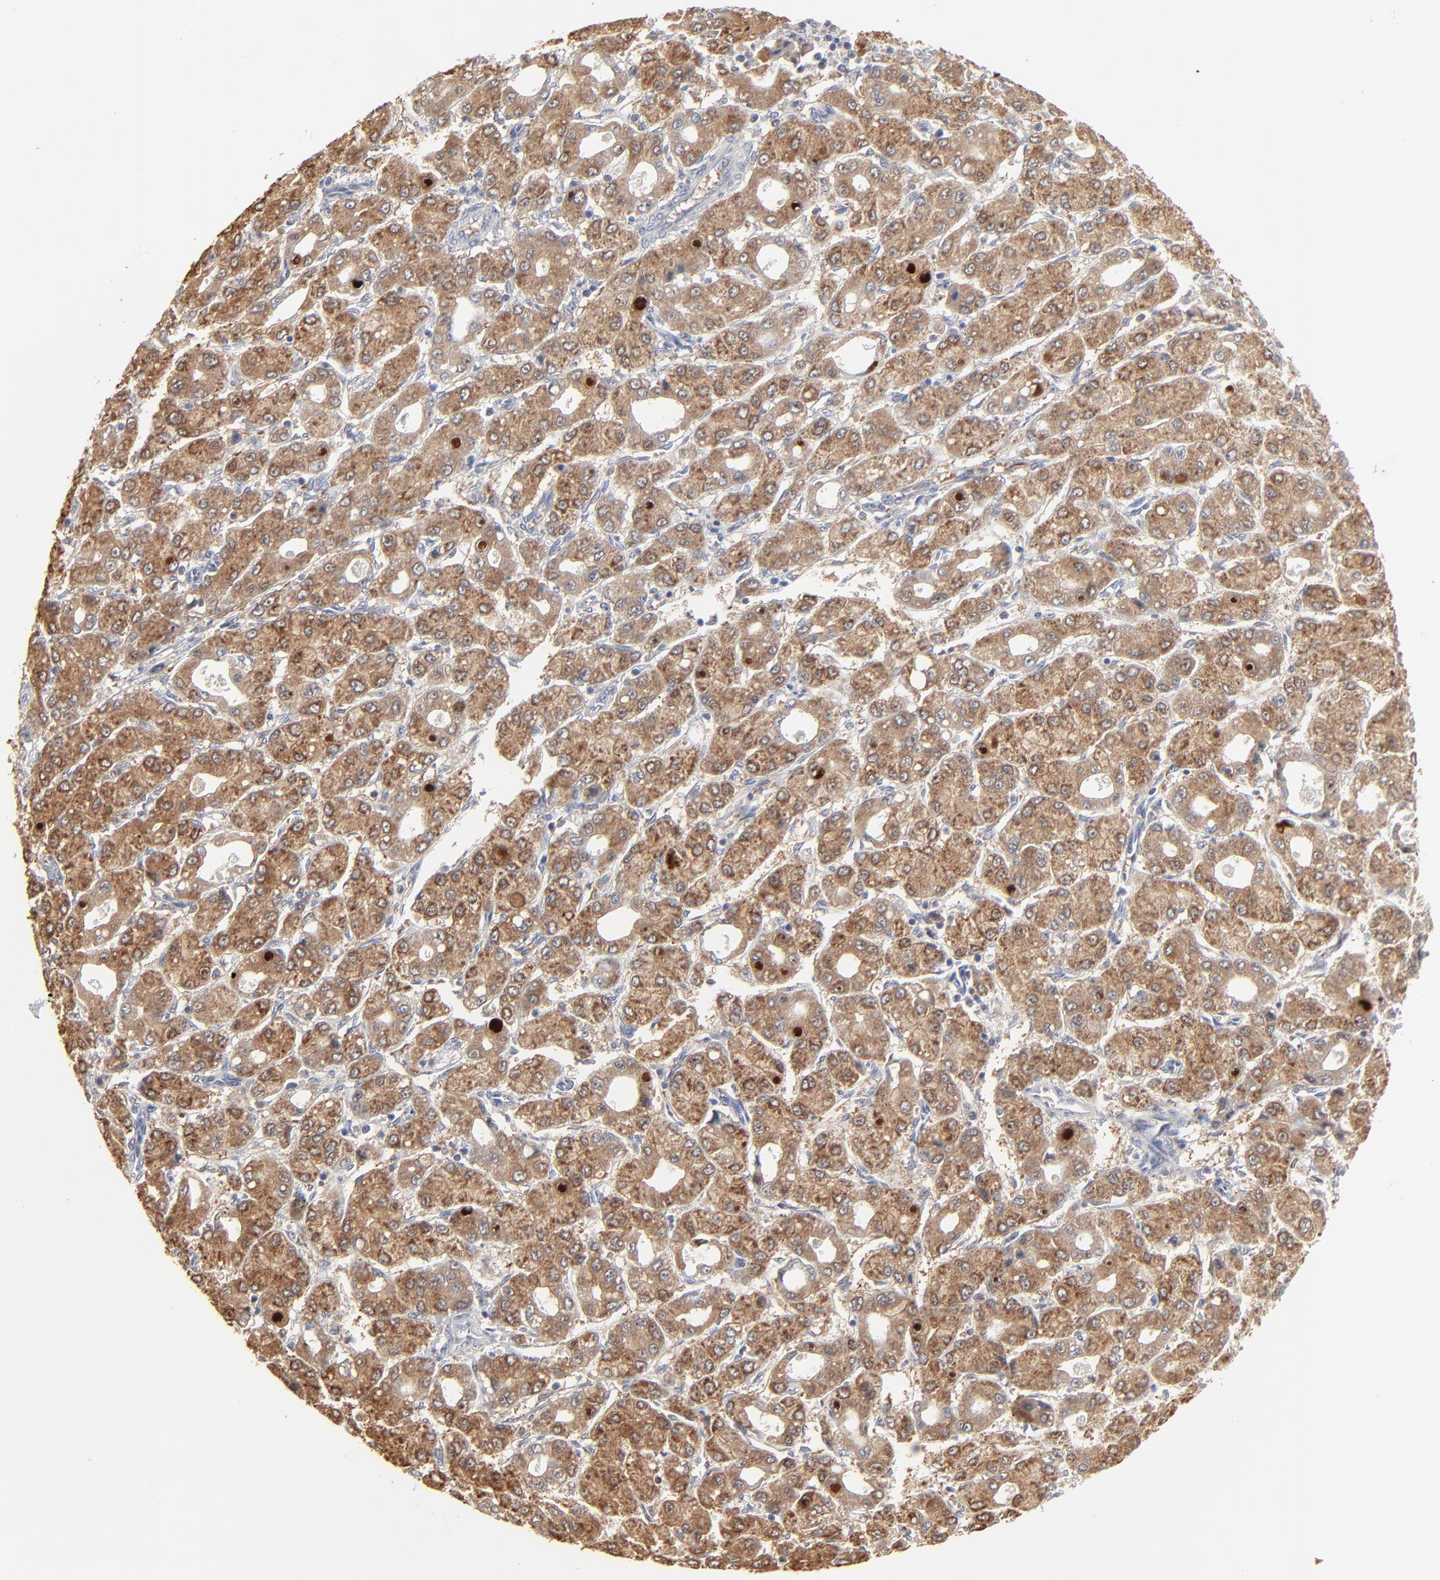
{"staining": {"intensity": "strong", "quantity": ">75%", "location": "cytoplasmic/membranous"}, "tissue": "liver cancer", "cell_type": "Tumor cells", "image_type": "cancer", "snomed": [{"axis": "morphology", "description": "Carcinoma, Hepatocellular, NOS"}, {"axis": "topography", "description": "Liver"}], "caption": "Protein expression analysis of liver cancer displays strong cytoplasmic/membranous staining in approximately >75% of tumor cells.", "gene": "FANCB", "patient": {"sex": "male", "age": 69}}